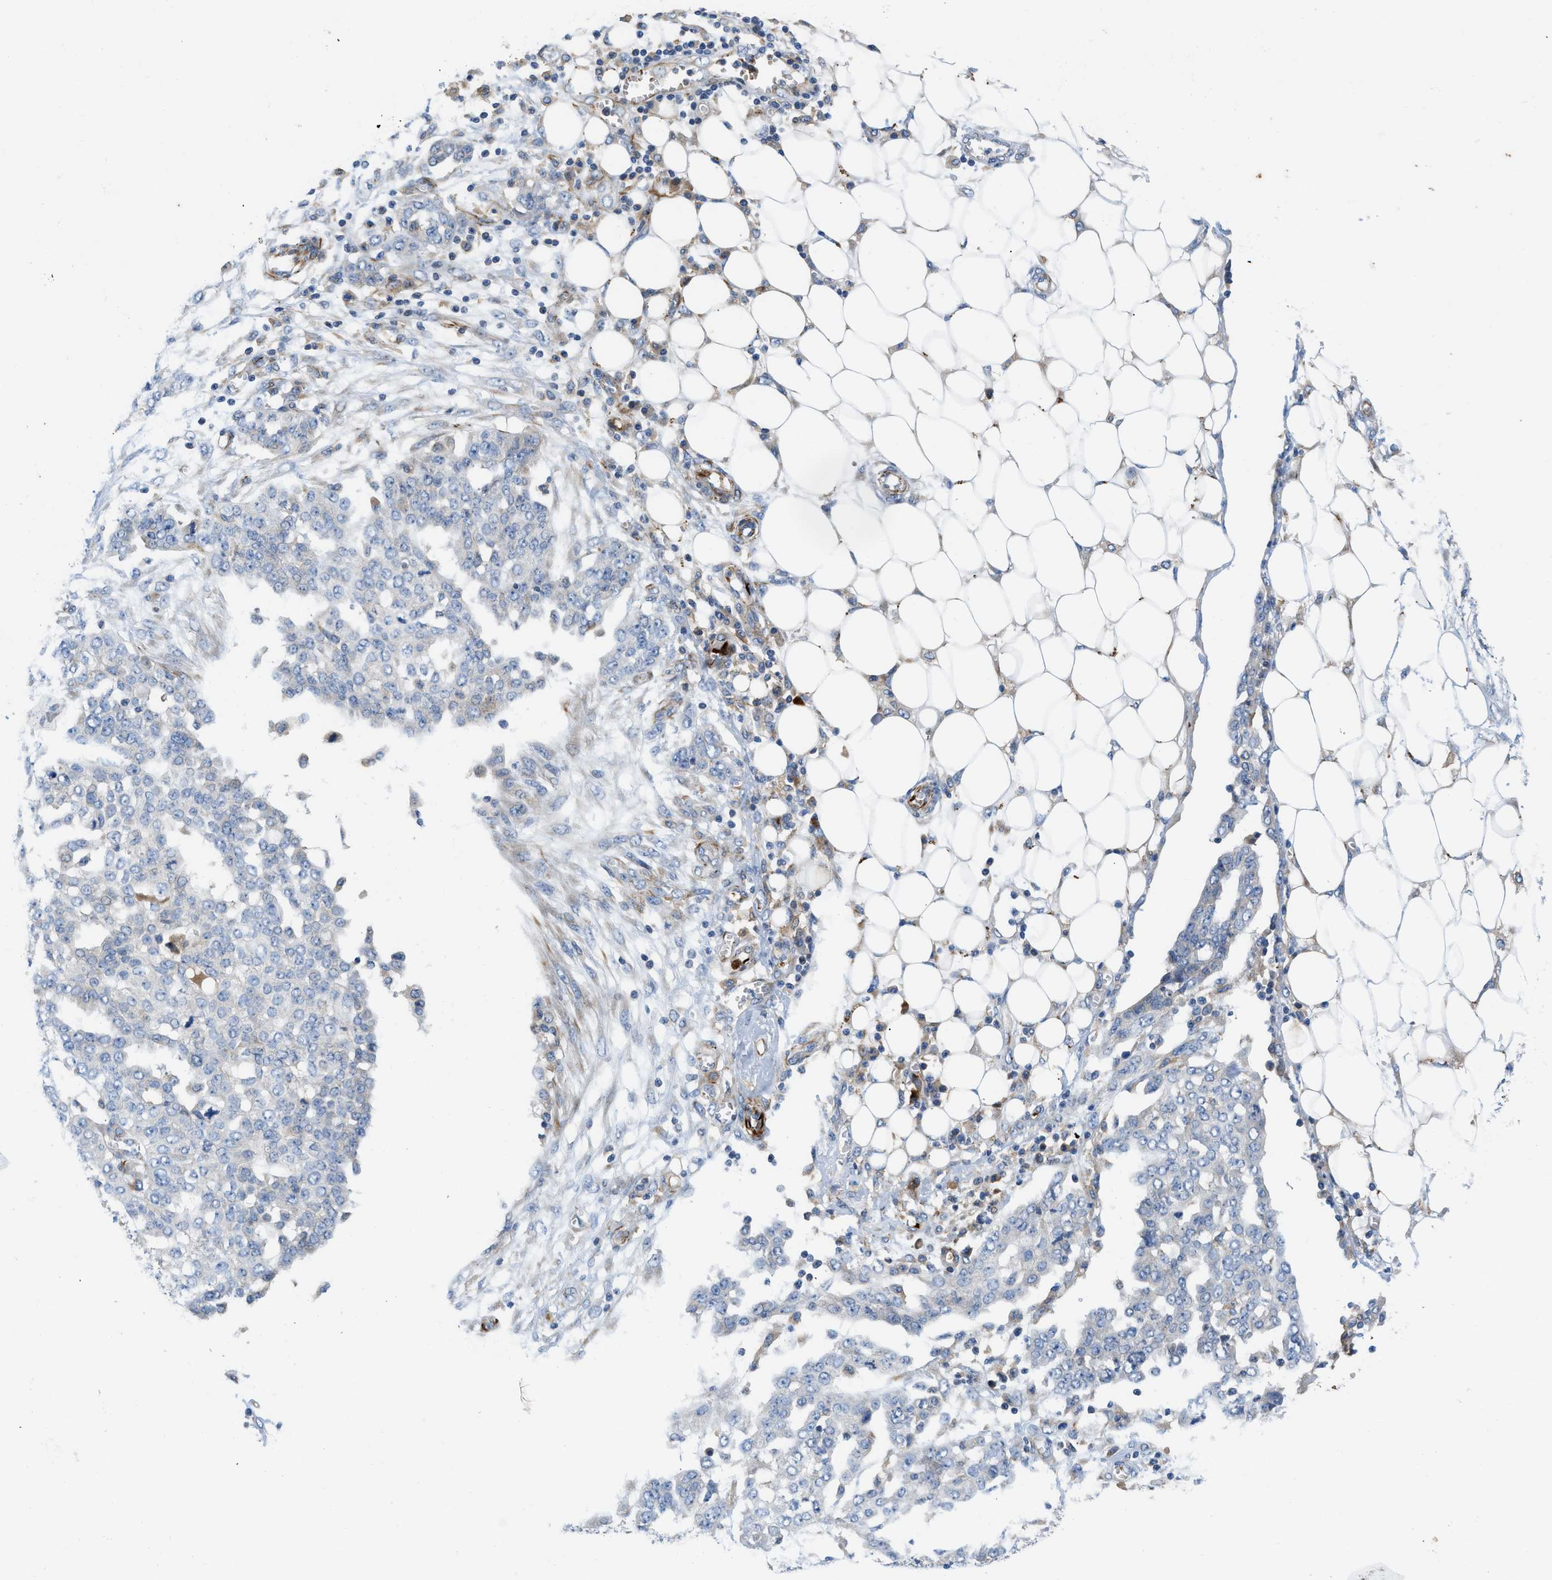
{"staining": {"intensity": "negative", "quantity": "none", "location": "none"}, "tissue": "ovarian cancer", "cell_type": "Tumor cells", "image_type": "cancer", "snomed": [{"axis": "morphology", "description": "Cystadenocarcinoma, serous, NOS"}, {"axis": "topography", "description": "Soft tissue"}, {"axis": "topography", "description": "Ovary"}], "caption": "Immunohistochemistry (IHC) micrograph of ovarian serous cystadenocarcinoma stained for a protein (brown), which displays no expression in tumor cells.", "gene": "ZNF831", "patient": {"sex": "female", "age": 57}}